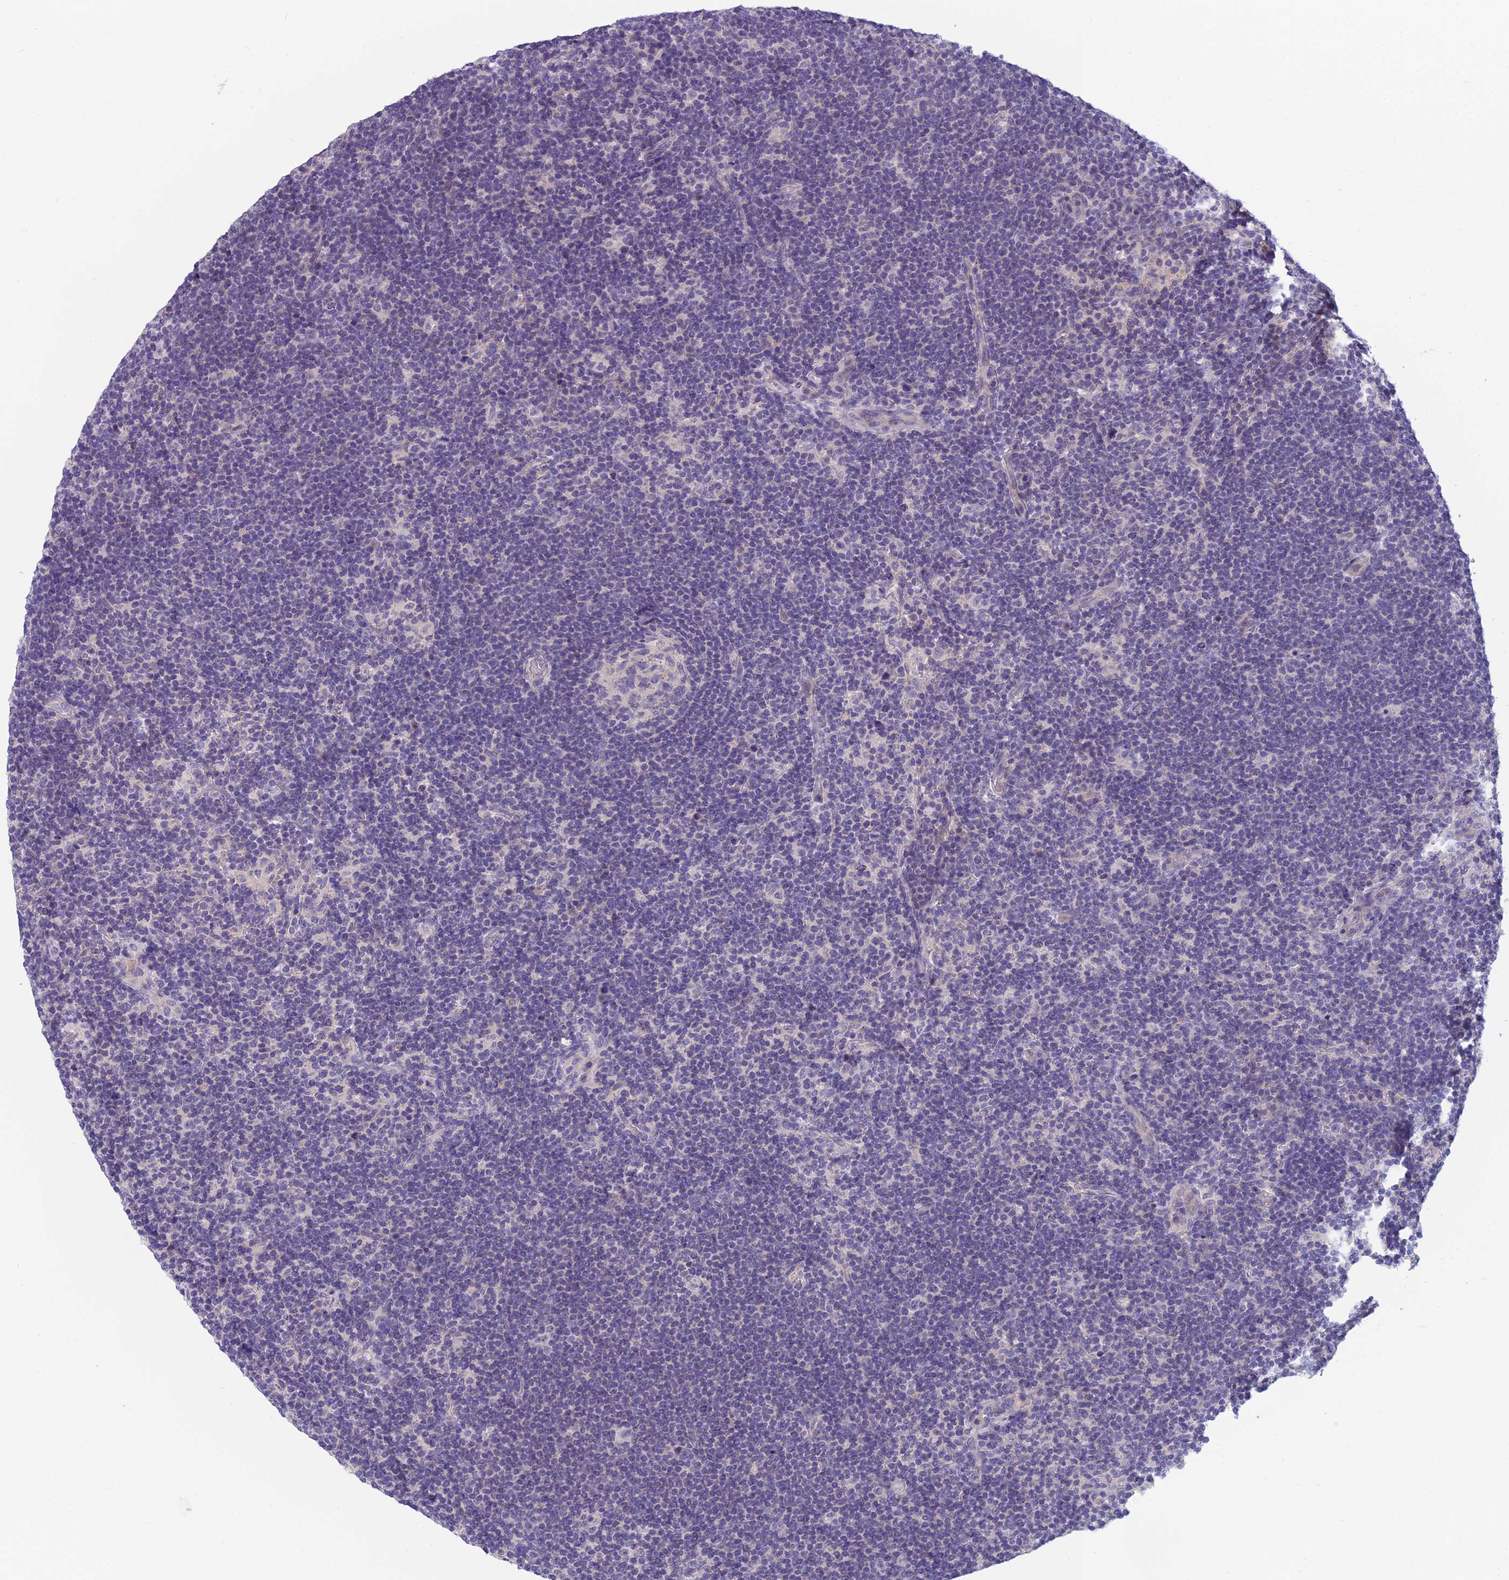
{"staining": {"intensity": "negative", "quantity": "none", "location": "none"}, "tissue": "lymphoma", "cell_type": "Tumor cells", "image_type": "cancer", "snomed": [{"axis": "morphology", "description": "Hodgkin's disease, NOS"}, {"axis": "topography", "description": "Lymph node"}], "caption": "Protein analysis of Hodgkin's disease demonstrates no significant staining in tumor cells. The staining is performed using DAB brown chromogen with nuclei counter-stained in using hematoxylin.", "gene": "RBM41", "patient": {"sex": "female", "age": 57}}